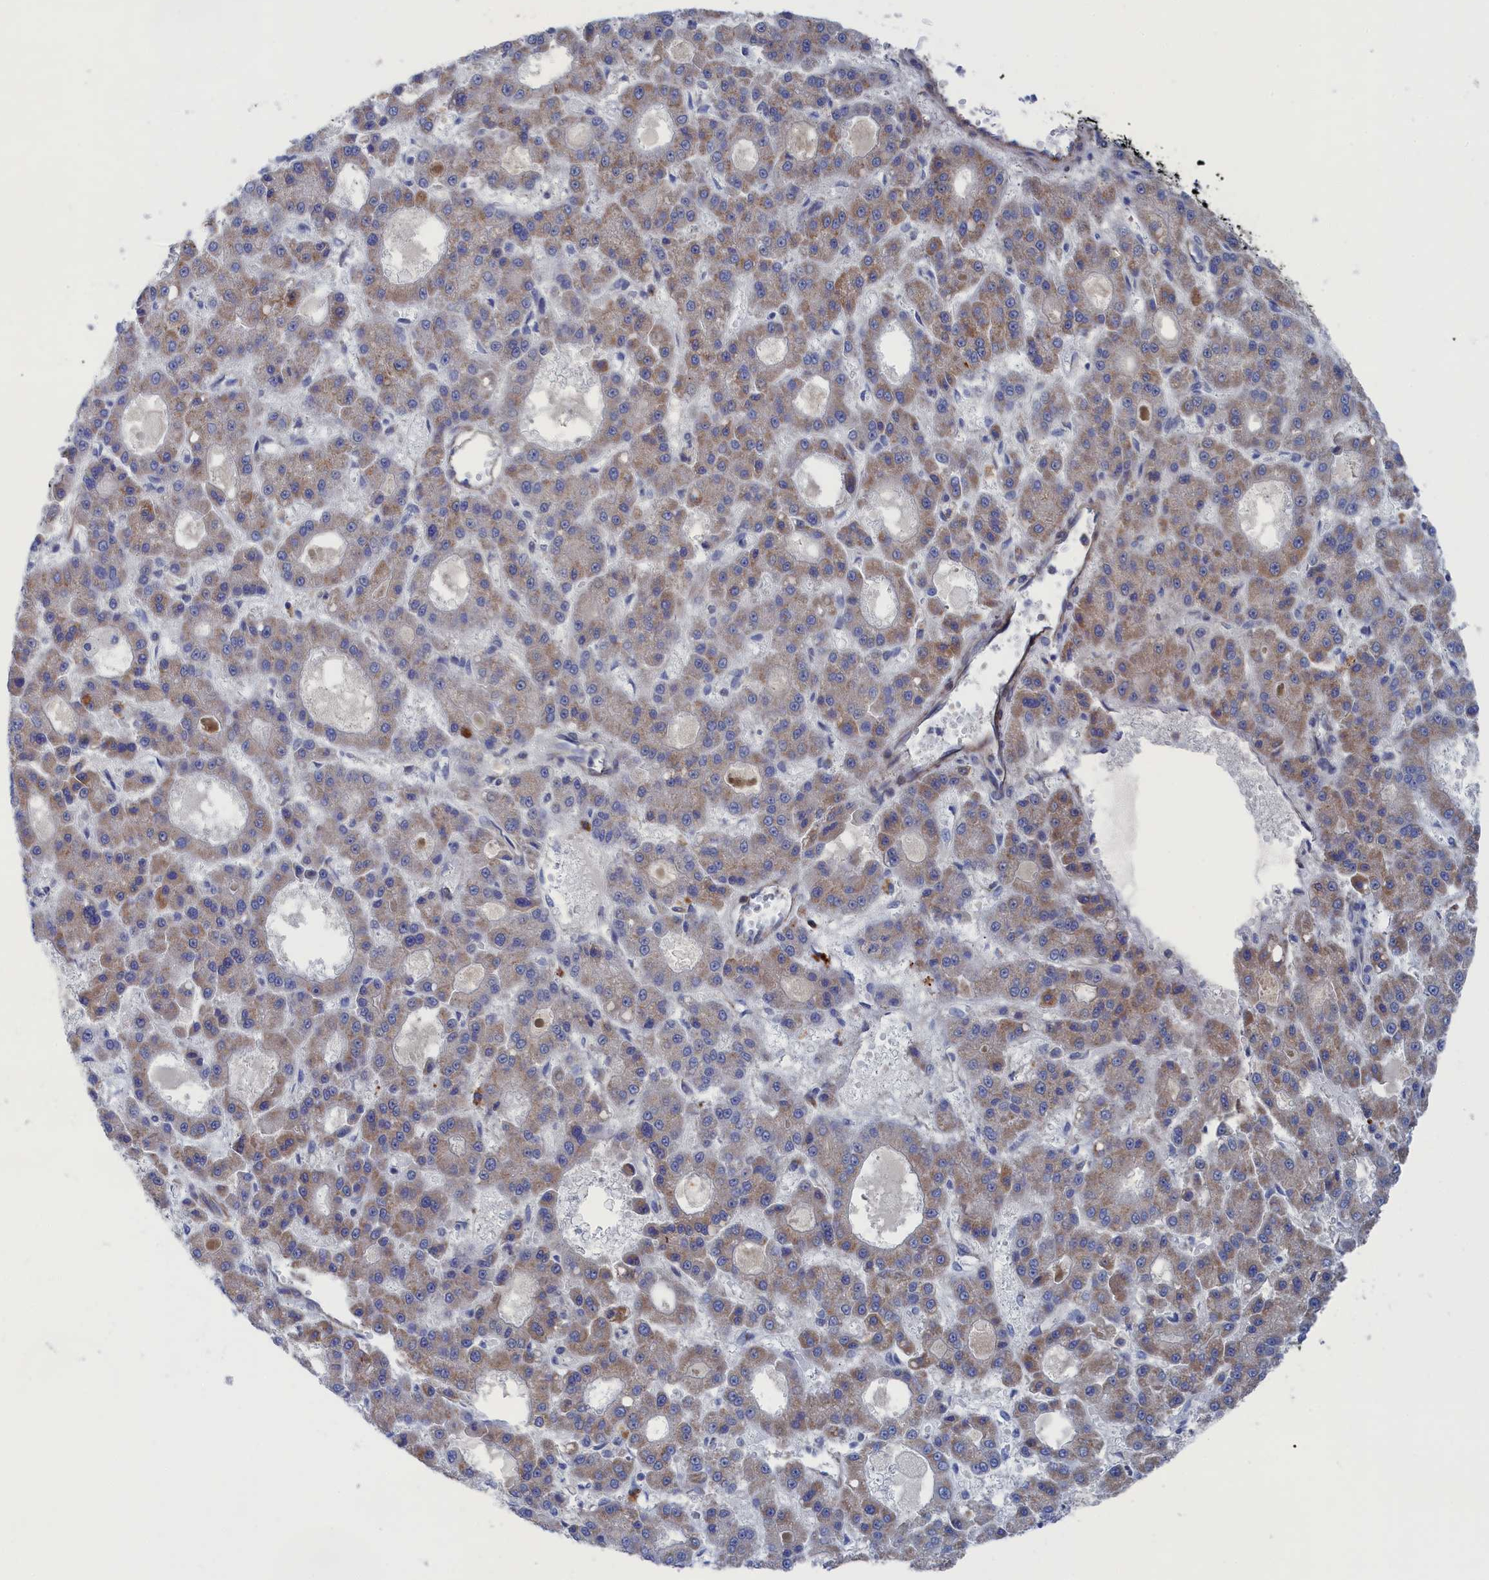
{"staining": {"intensity": "weak", "quantity": "25%-75%", "location": "cytoplasmic/membranous"}, "tissue": "liver cancer", "cell_type": "Tumor cells", "image_type": "cancer", "snomed": [{"axis": "morphology", "description": "Carcinoma, Hepatocellular, NOS"}, {"axis": "topography", "description": "Liver"}], "caption": "Immunohistochemistry of hepatocellular carcinoma (liver) displays low levels of weak cytoplasmic/membranous expression in about 25%-75% of tumor cells. Using DAB (brown) and hematoxylin (blue) stains, captured at high magnification using brightfield microscopy.", "gene": "FILIP1L", "patient": {"sex": "male", "age": 70}}